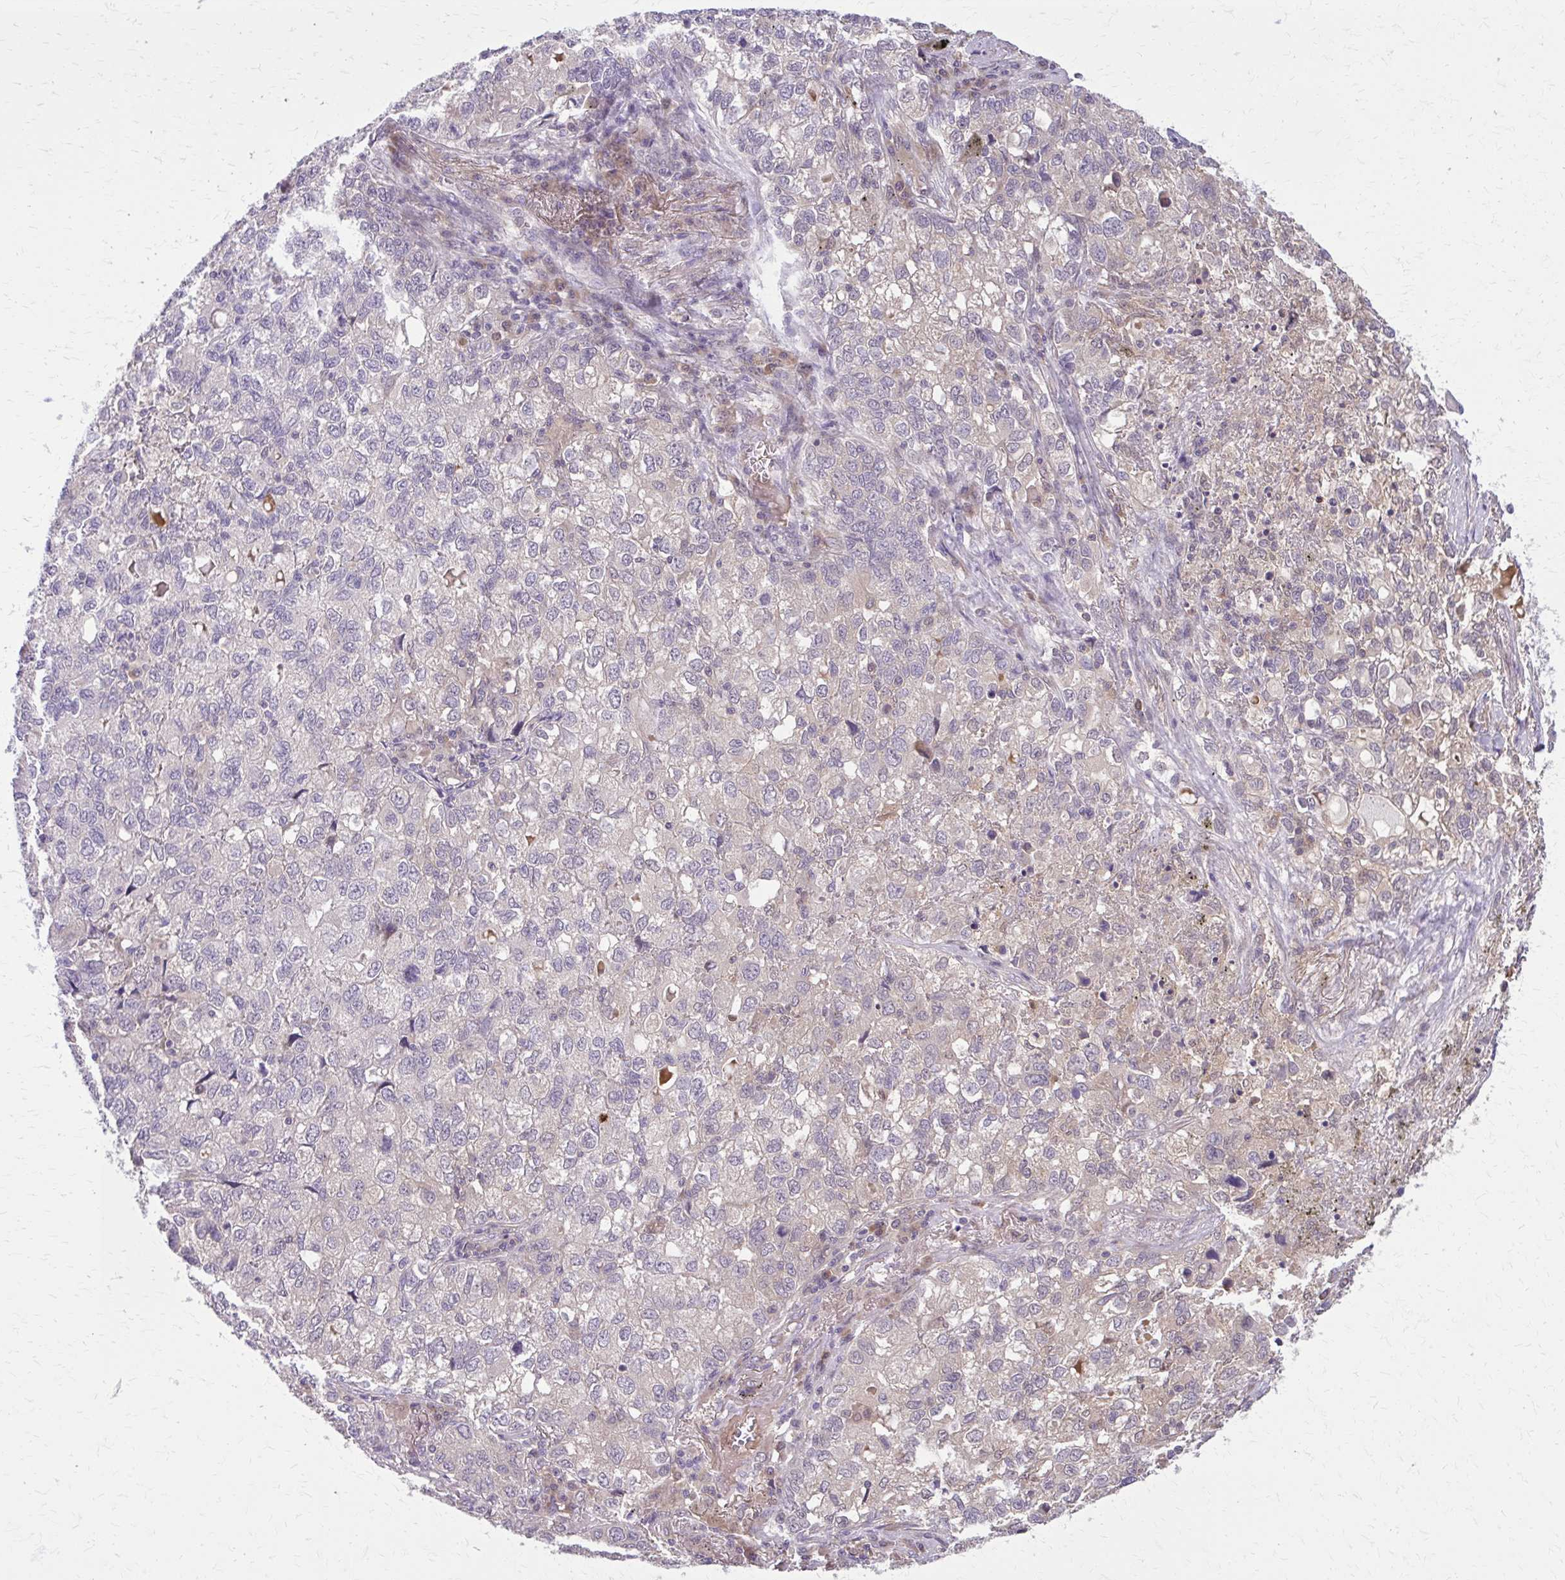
{"staining": {"intensity": "moderate", "quantity": "25%-75%", "location": "cytoplasmic/membranous"}, "tissue": "lung cancer", "cell_type": "Tumor cells", "image_type": "cancer", "snomed": [{"axis": "morphology", "description": "Normal morphology"}, {"axis": "morphology", "description": "Adenocarcinoma, NOS"}, {"axis": "topography", "description": "Lymph node"}, {"axis": "topography", "description": "Lung"}], "caption": "High-magnification brightfield microscopy of lung cancer stained with DAB (3,3'-diaminobenzidine) (brown) and counterstained with hematoxylin (blue). tumor cells exhibit moderate cytoplasmic/membranous staining is identified in about25%-75% of cells. The staining was performed using DAB (3,3'-diaminobenzidine) to visualize the protein expression in brown, while the nuclei were stained in blue with hematoxylin (Magnification: 20x).", "gene": "NRBF2", "patient": {"sex": "female", "age": 51}}